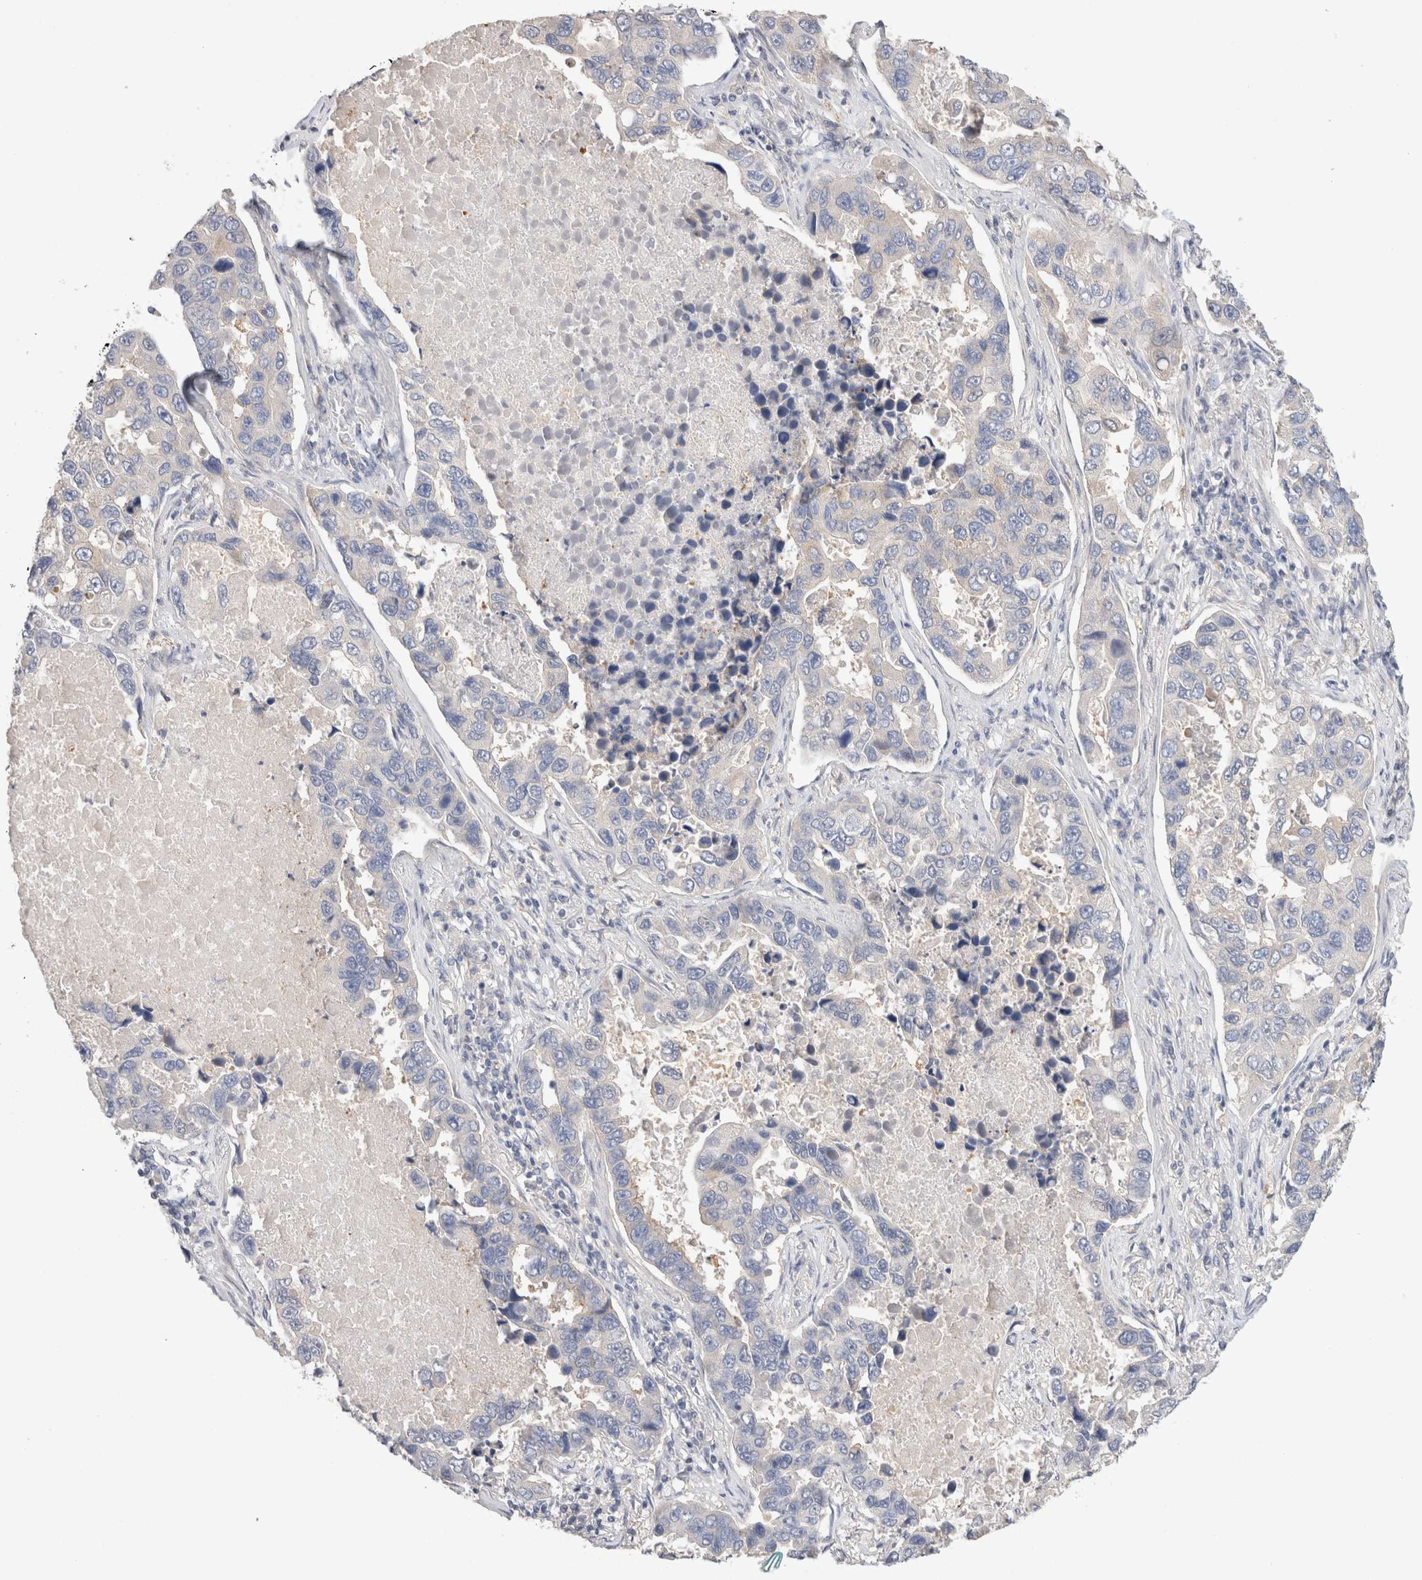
{"staining": {"intensity": "negative", "quantity": "none", "location": "none"}, "tissue": "lung cancer", "cell_type": "Tumor cells", "image_type": "cancer", "snomed": [{"axis": "morphology", "description": "Adenocarcinoma, NOS"}, {"axis": "topography", "description": "Lung"}], "caption": "DAB (3,3'-diaminobenzidine) immunohistochemical staining of human lung cancer (adenocarcinoma) reveals no significant expression in tumor cells.", "gene": "MPP2", "patient": {"sex": "male", "age": 64}}